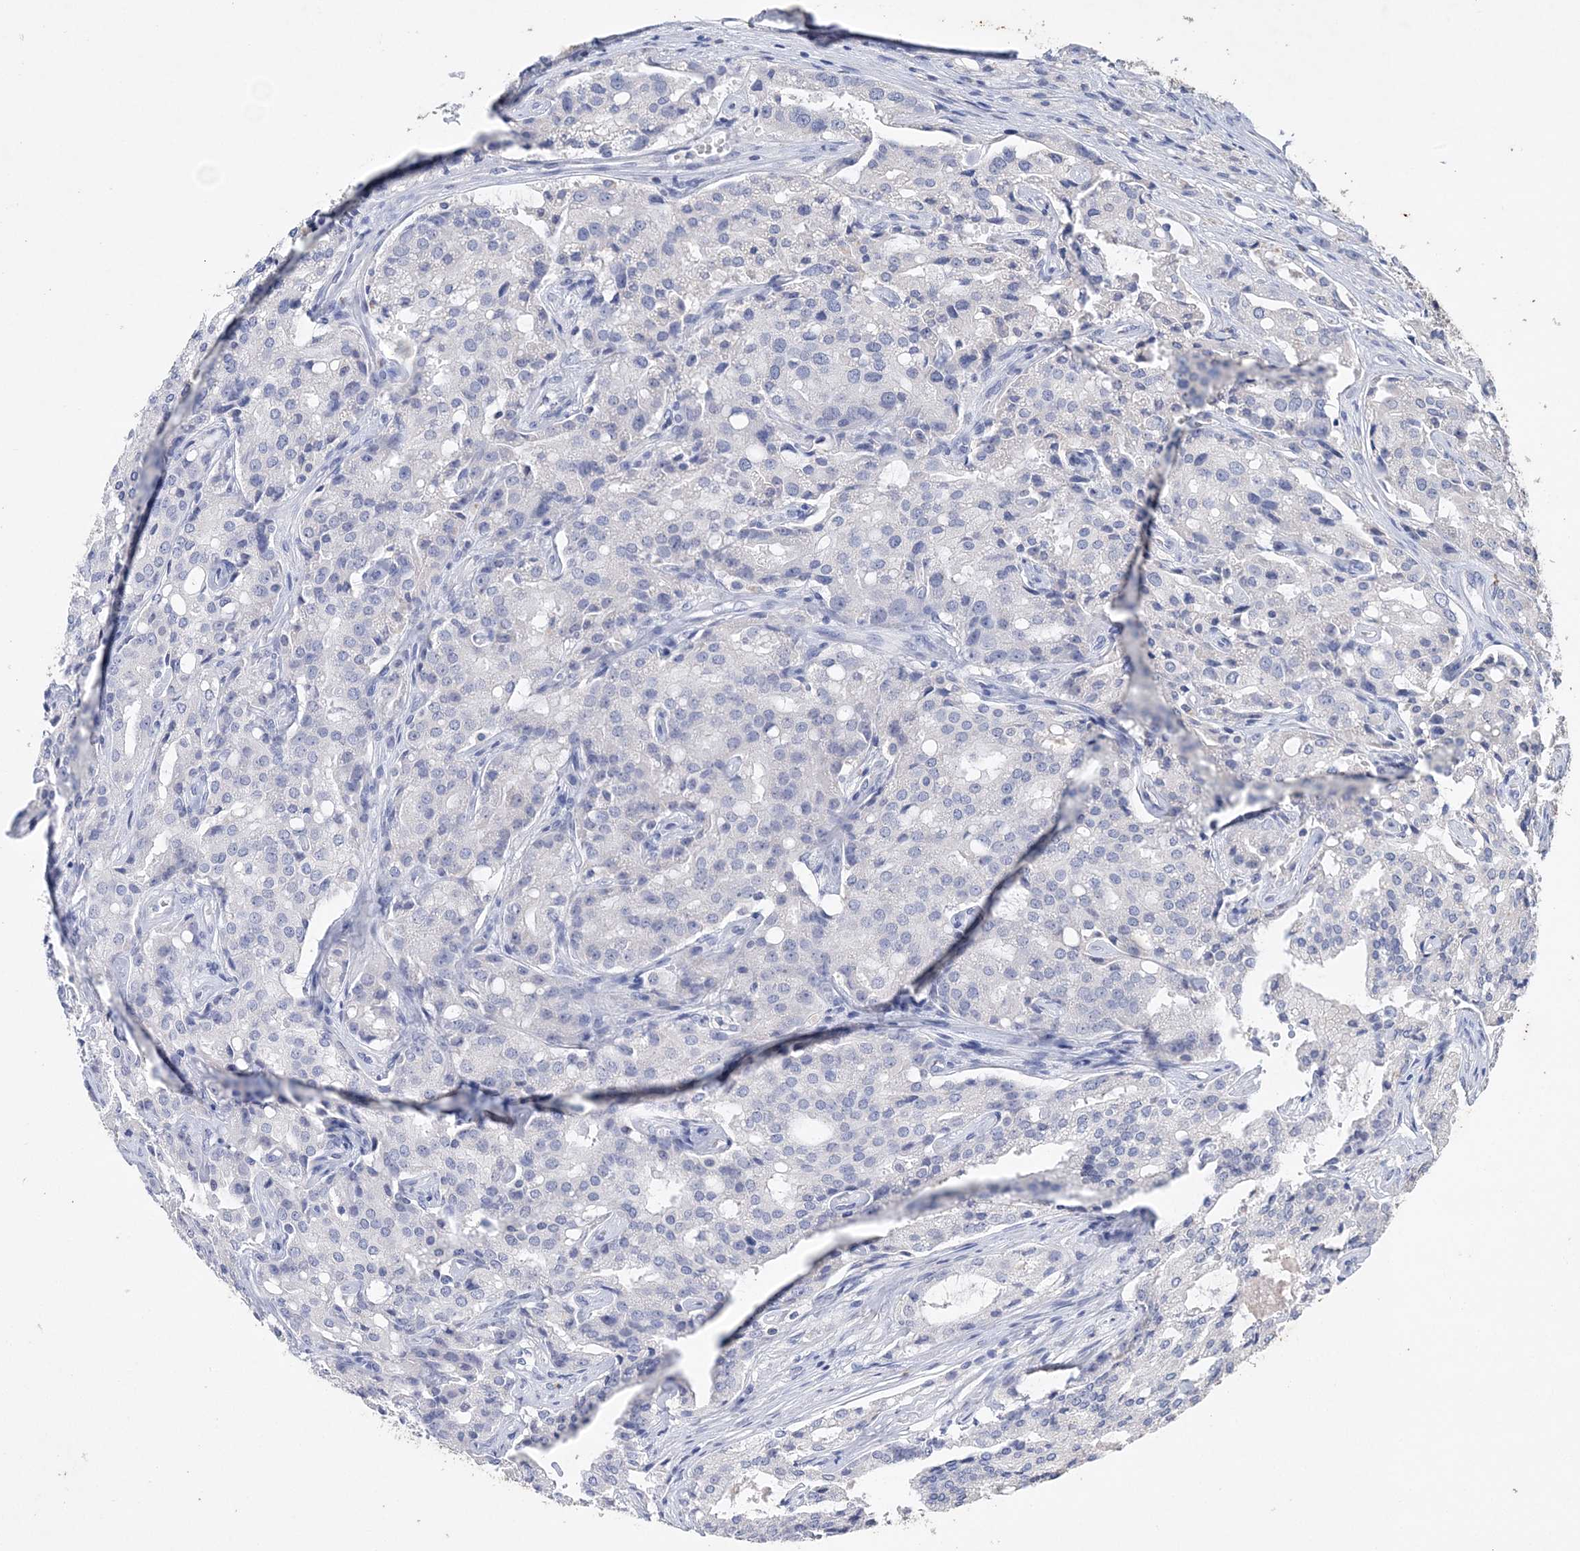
{"staining": {"intensity": "negative", "quantity": "none", "location": "none"}, "tissue": "prostate cancer", "cell_type": "Tumor cells", "image_type": "cancer", "snomed": [{"axis": "morphology", "description": "Adenocarcinoma, High grade"}, {"axis": "topography", "description": "Prostate"}], "caption": "Human prostate adenocarcinoma (high-grade) stained for a protein using immunohistochemistry (IHC) exhibits no expression in tumor cells.", "gene": "COPS8", "patient": {"sex": "male", "age": 72}}